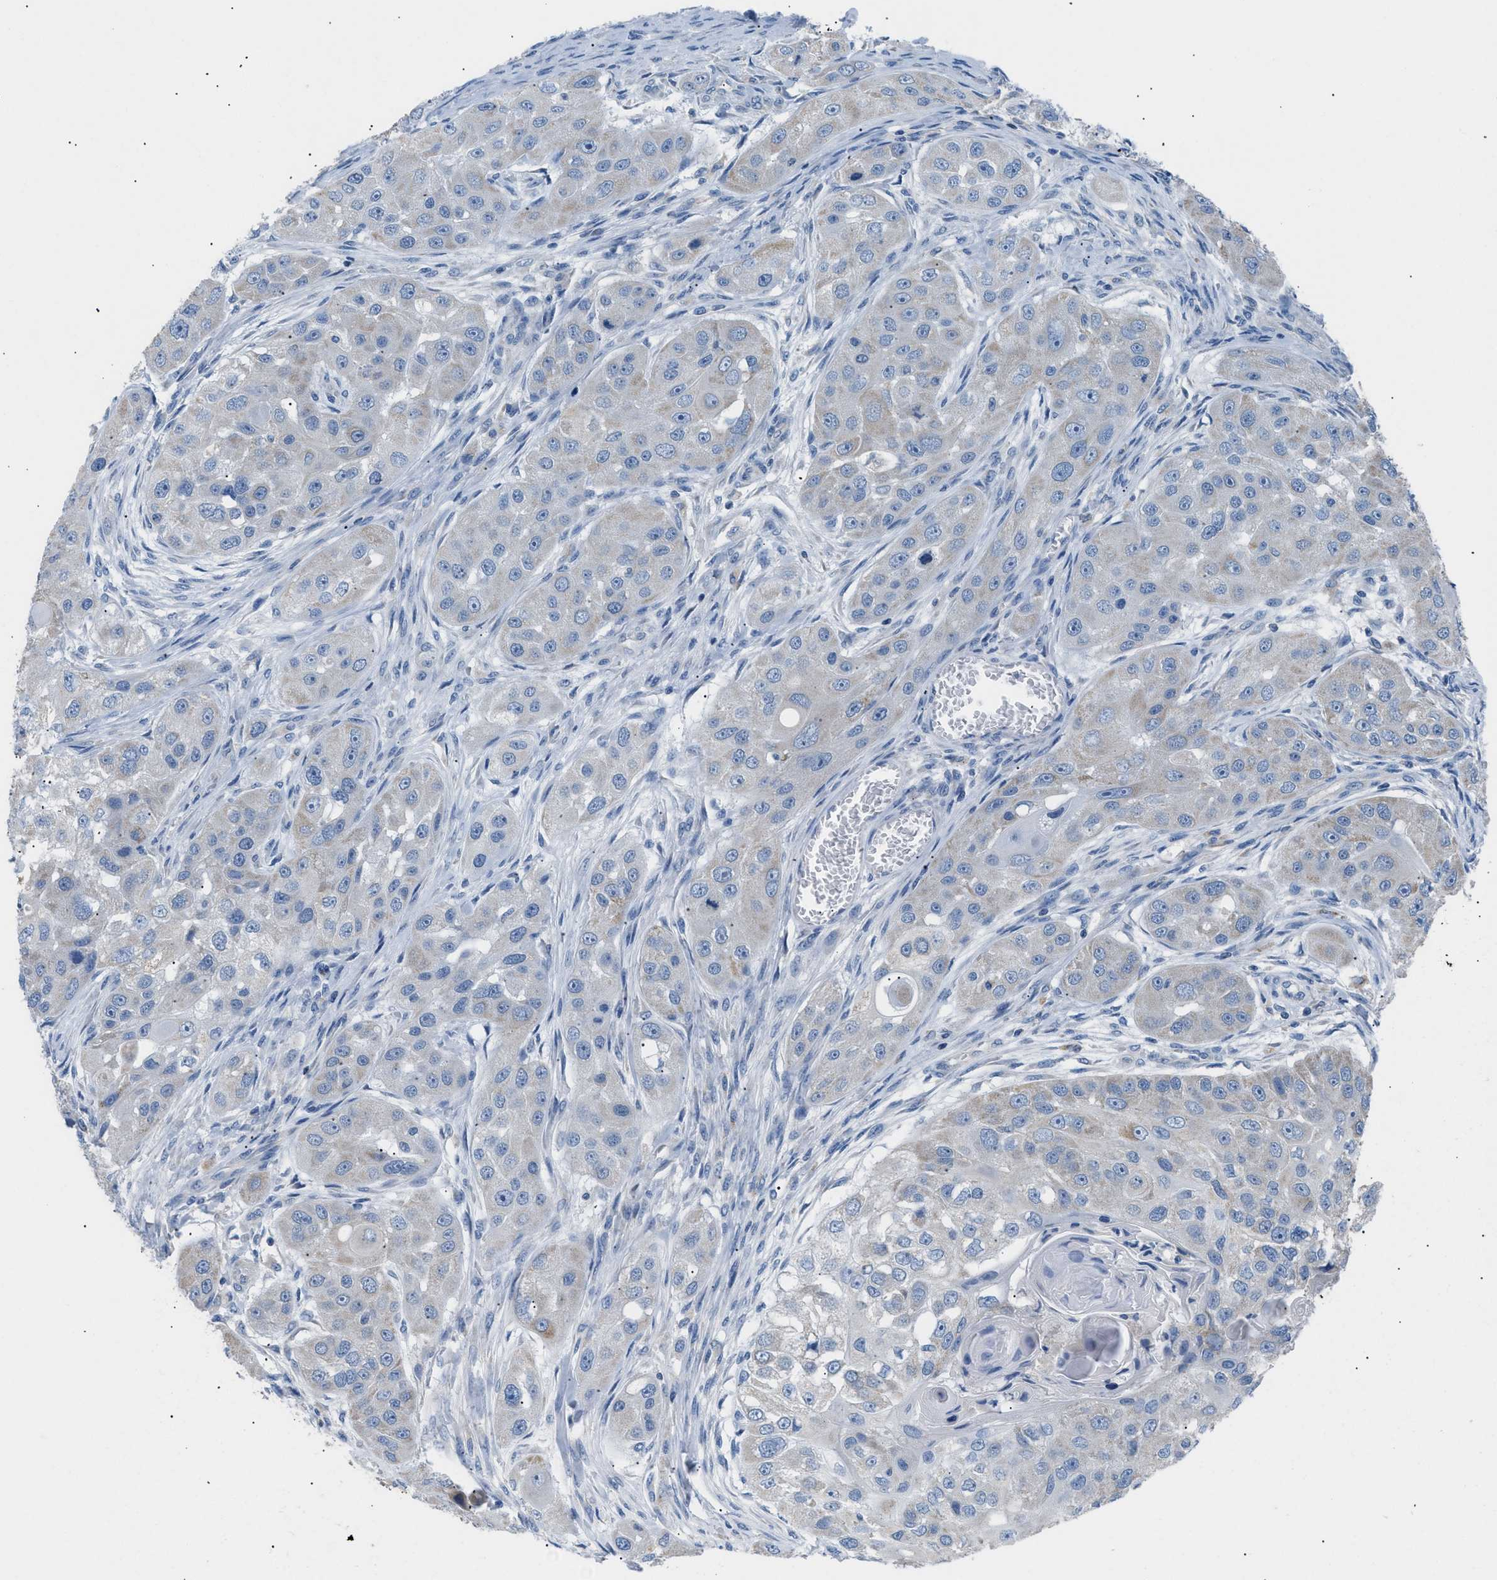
{"staining": {"intensity": "weak", "quantity": "<25%", "location": "cytoplasmic/membranous"}, "tissue": "head and neck cancer", "cell_type": "Tumor cells", "image_type": "cancer", "snomed": [{"axis": "morphology", "description": "Normal tissue, NOS"}, {"axis": "morphology", "description": "Squamous cell carcinoma, NOS"}, {"axis": "topography", "description": "Skeletal muscle"}, {"axis": "topography", "description": "Head-Neck"}], "caption": "Immunohistochemistry image of neoplastic tissue: head and neck cancer stained with DAB (3,3'-diaminobenzidine) exhibits no significant protein expression in tumor cells.", "gene": "ILDR1", "patient": {"sex": "male", "age": 51}}